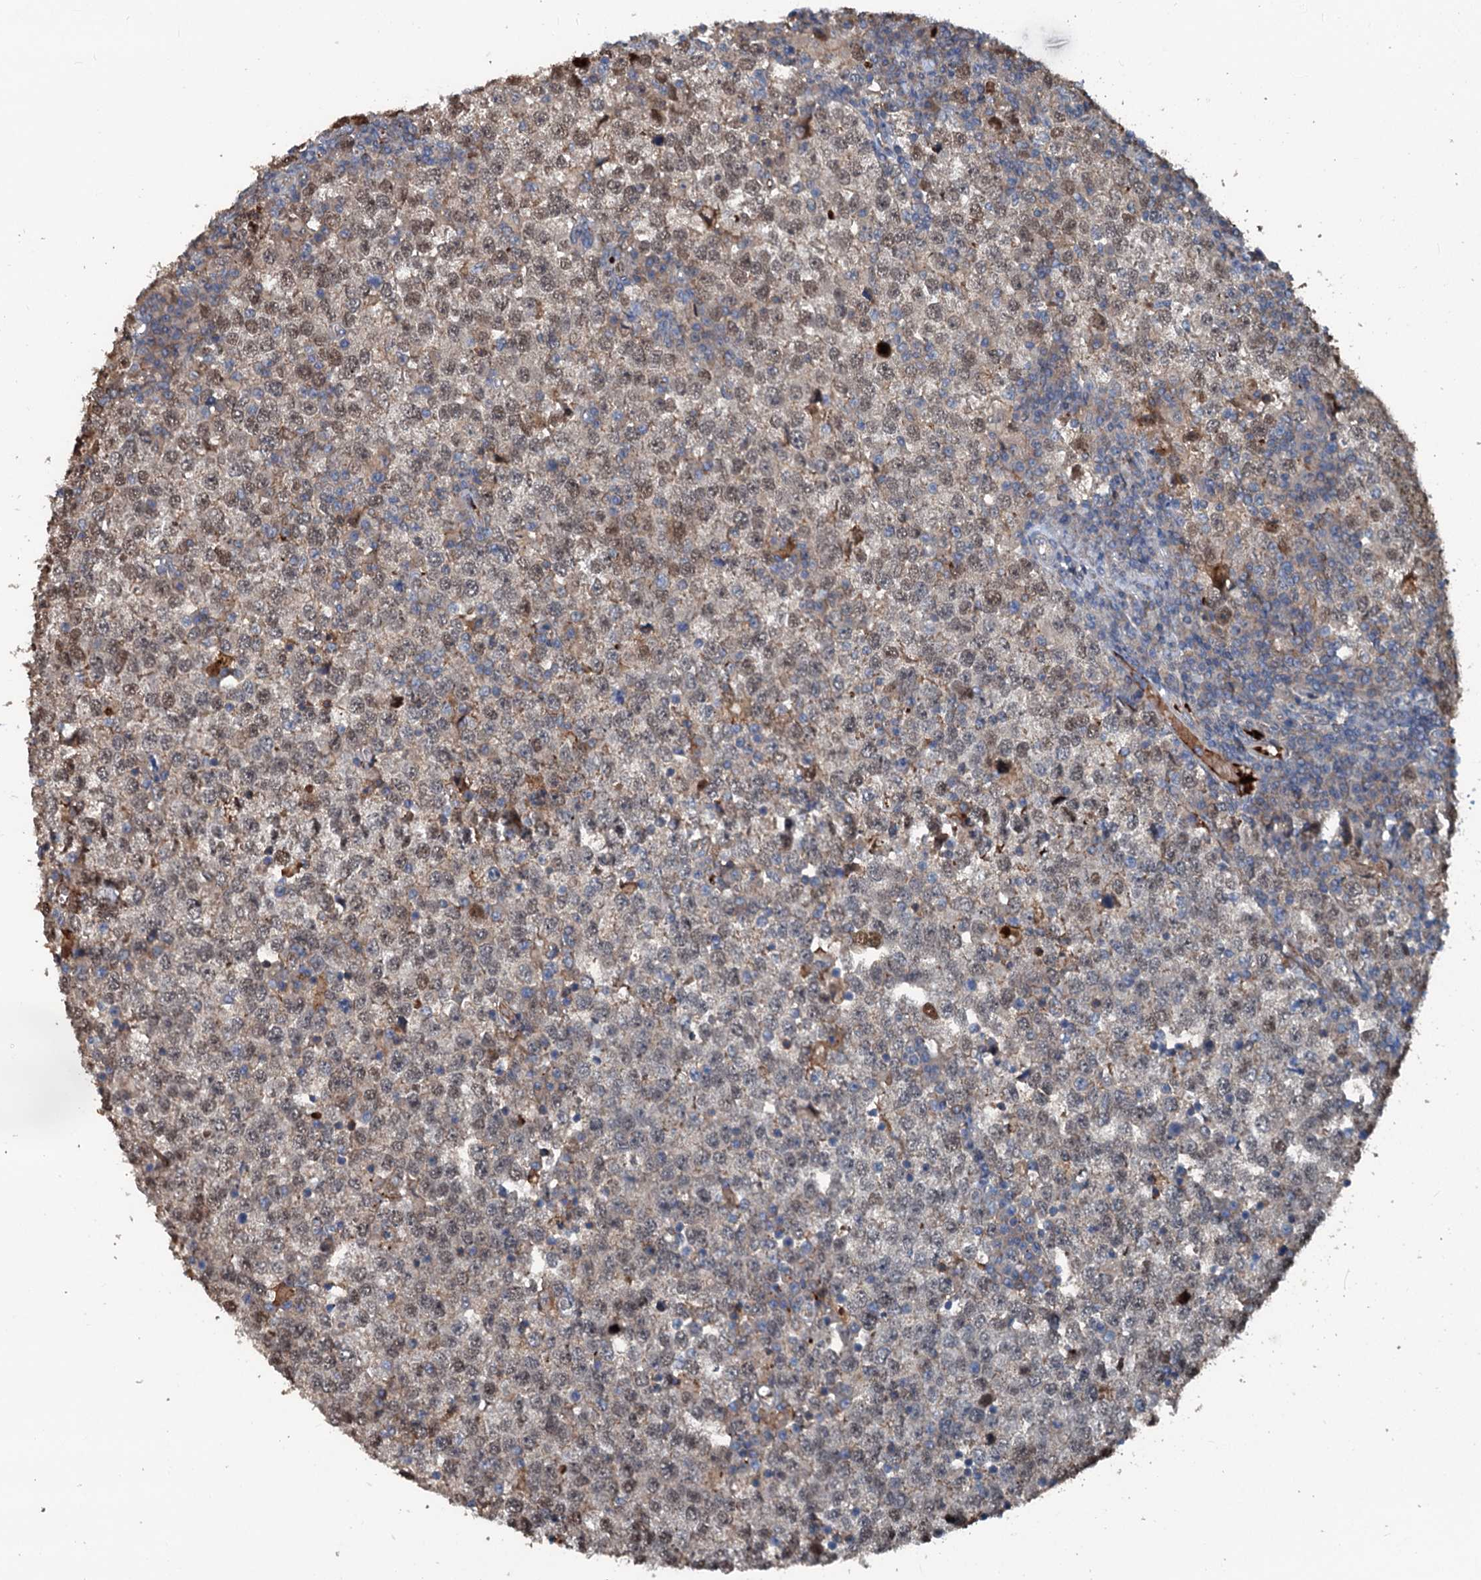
{"staining": {"intensity": "weak", "quantity": "25%-75%", "location": "cytoplasmic/membranous,nuclear"}, "tissue": "testis cancer", "cell_type": "Tumor cells", "image_type": "cancer", "snomed": [{"axis": "morphology", "description": "Seminoma, NOS"}, {"axis": "topography", "description": "Testis"}], "caption": "Weak cytoplasmic/membranous and nuclear expression for a protein is identified in about 25%-75% of tumor cells of testis seminoma using immunohistochemistry (IHC).", "gene": "TEDC1", "patient": {"sex": "male", "age": 65}}